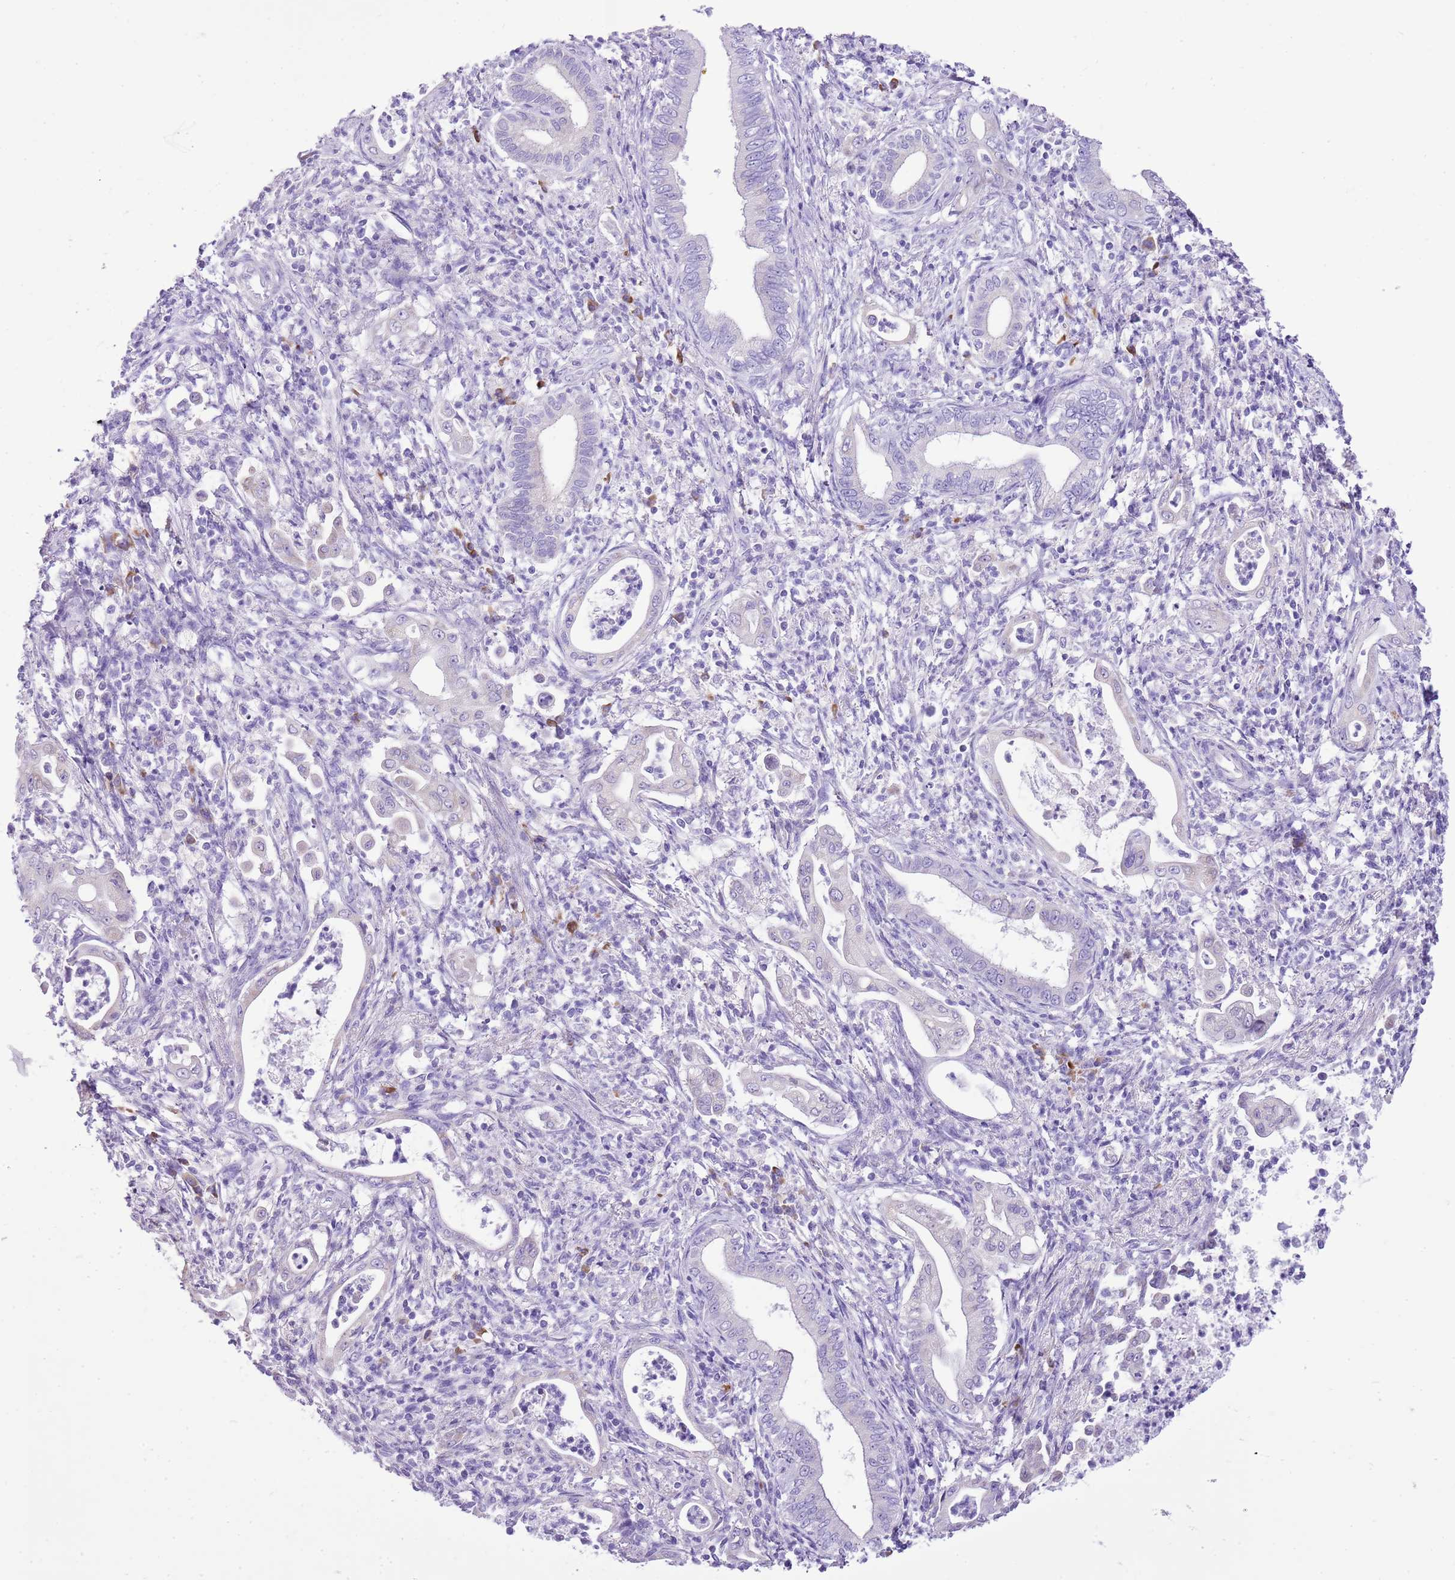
{"staining": {"intensity": "negative", "quantity": "none", "location": "none"}, "tissue": "pancreatic cancer", "cell_type": "Tumor cells", "image_type": "cancer", "snomed": [{"axis": "morphology", "description": "Normal tissue, NOS"}, {"axis": "morphology", "description": "Adenocarcinoma, NOS"}, {"axis": "topography", "description": "Pancreas"}], "caption": "Immunohistochemistry of human pancreatic cancer exhibits no positivity in tumor cells.", "gene": "AAR2", "patient": {"sex": "female", "age": 55}}